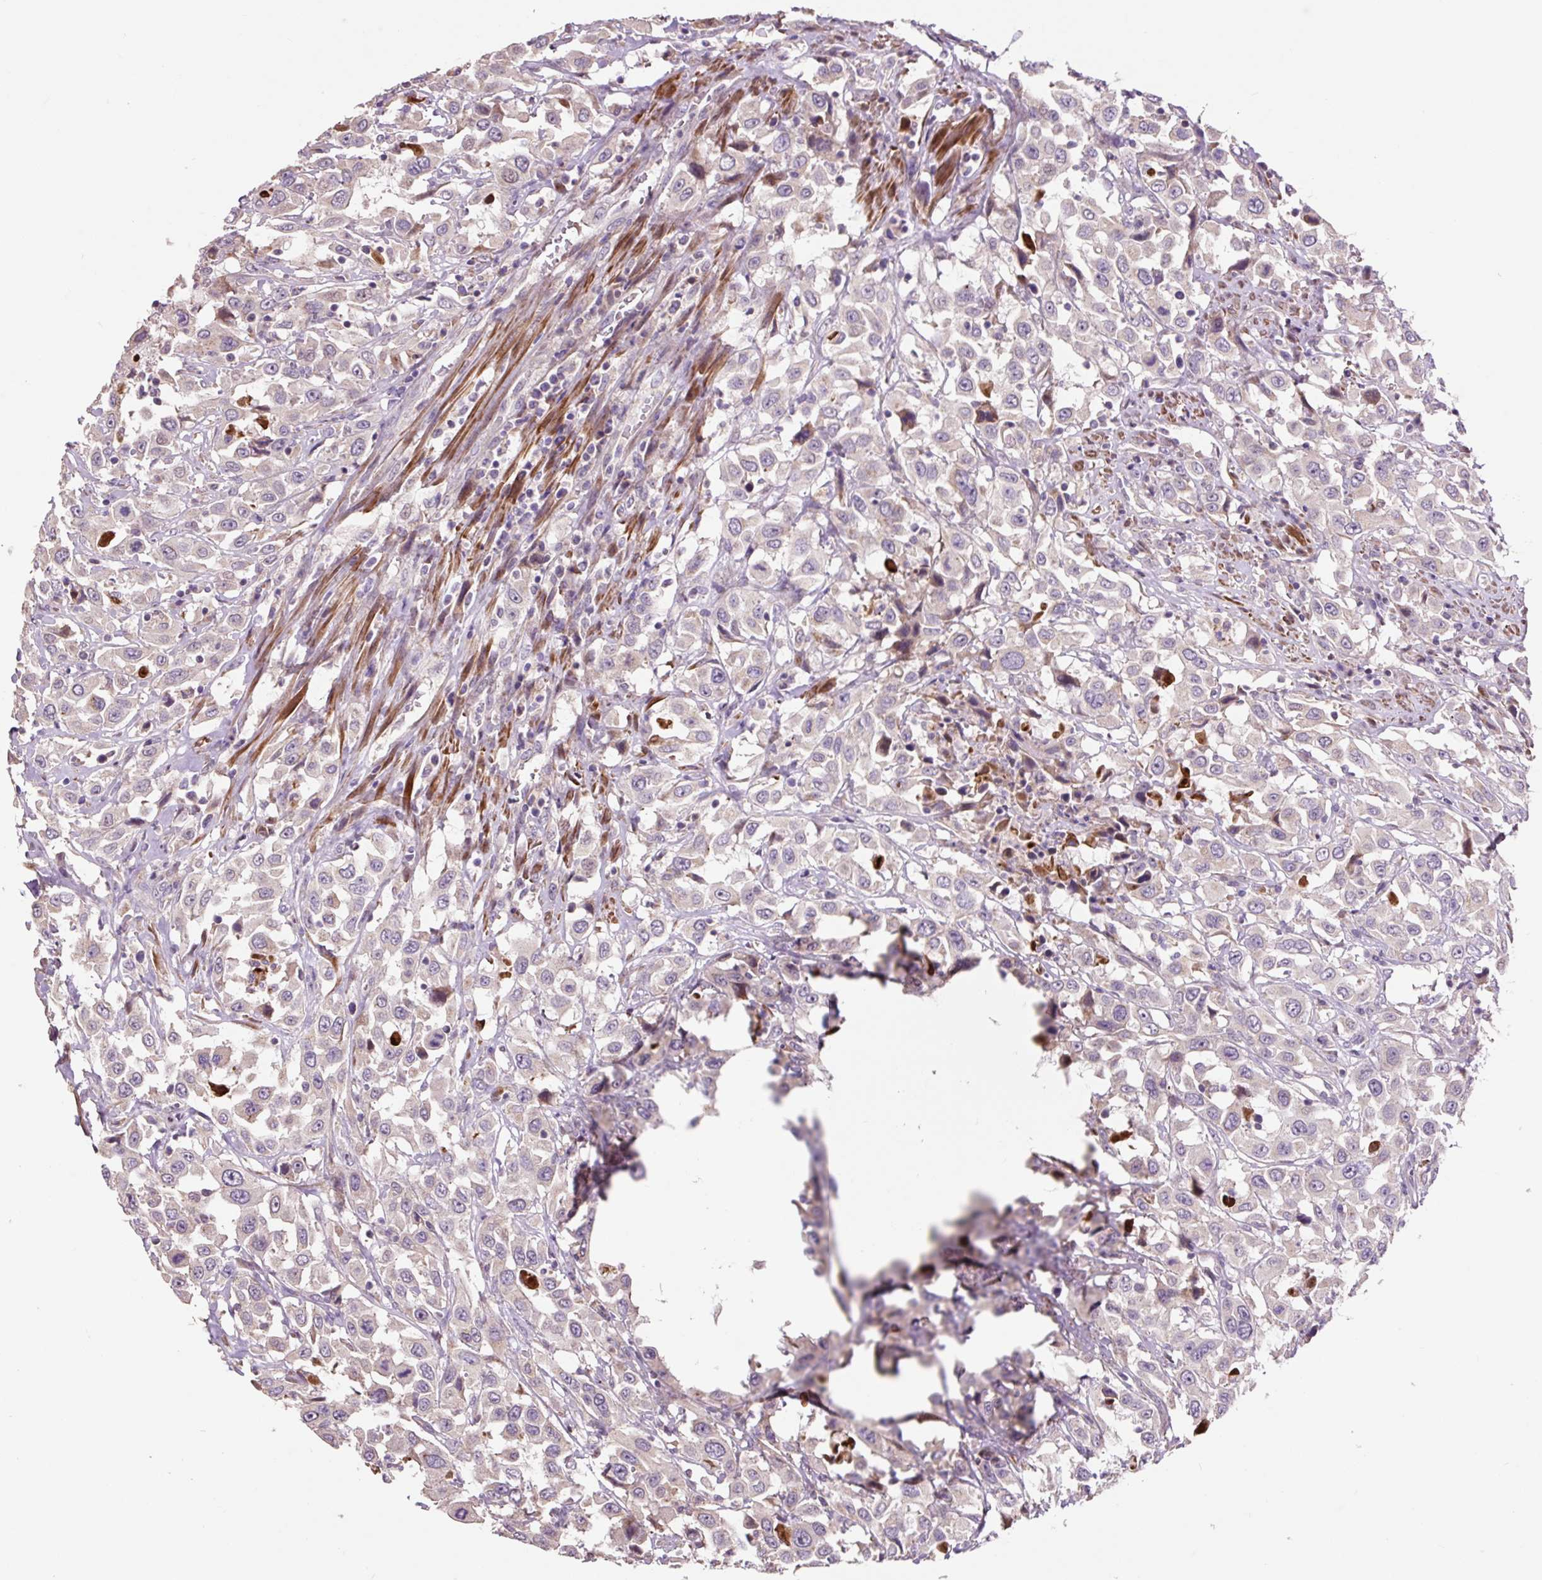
{"staining": {"intensity": "moderate", "quantity": "<25%", "location": "cytoplasmic/membranous"}, "tissue": "urothelial cancer", "cell_type": "Tumor cells", "image_type": "cancer", "snomed": [{"axis": "morphology", "description": "Urothelial carcinoma, High grade"}, {"axis": "topography", "description": "Urinary bladder"}], "caption": "This is an image of immunohistochemistry staining of high-grade urothelial carcinoma, which shows moderate staining in the cytoplasmic/membranous of tumor cells.", "gene": "PRIMPOL", "patient": {"sex": "male", "age": 61}}